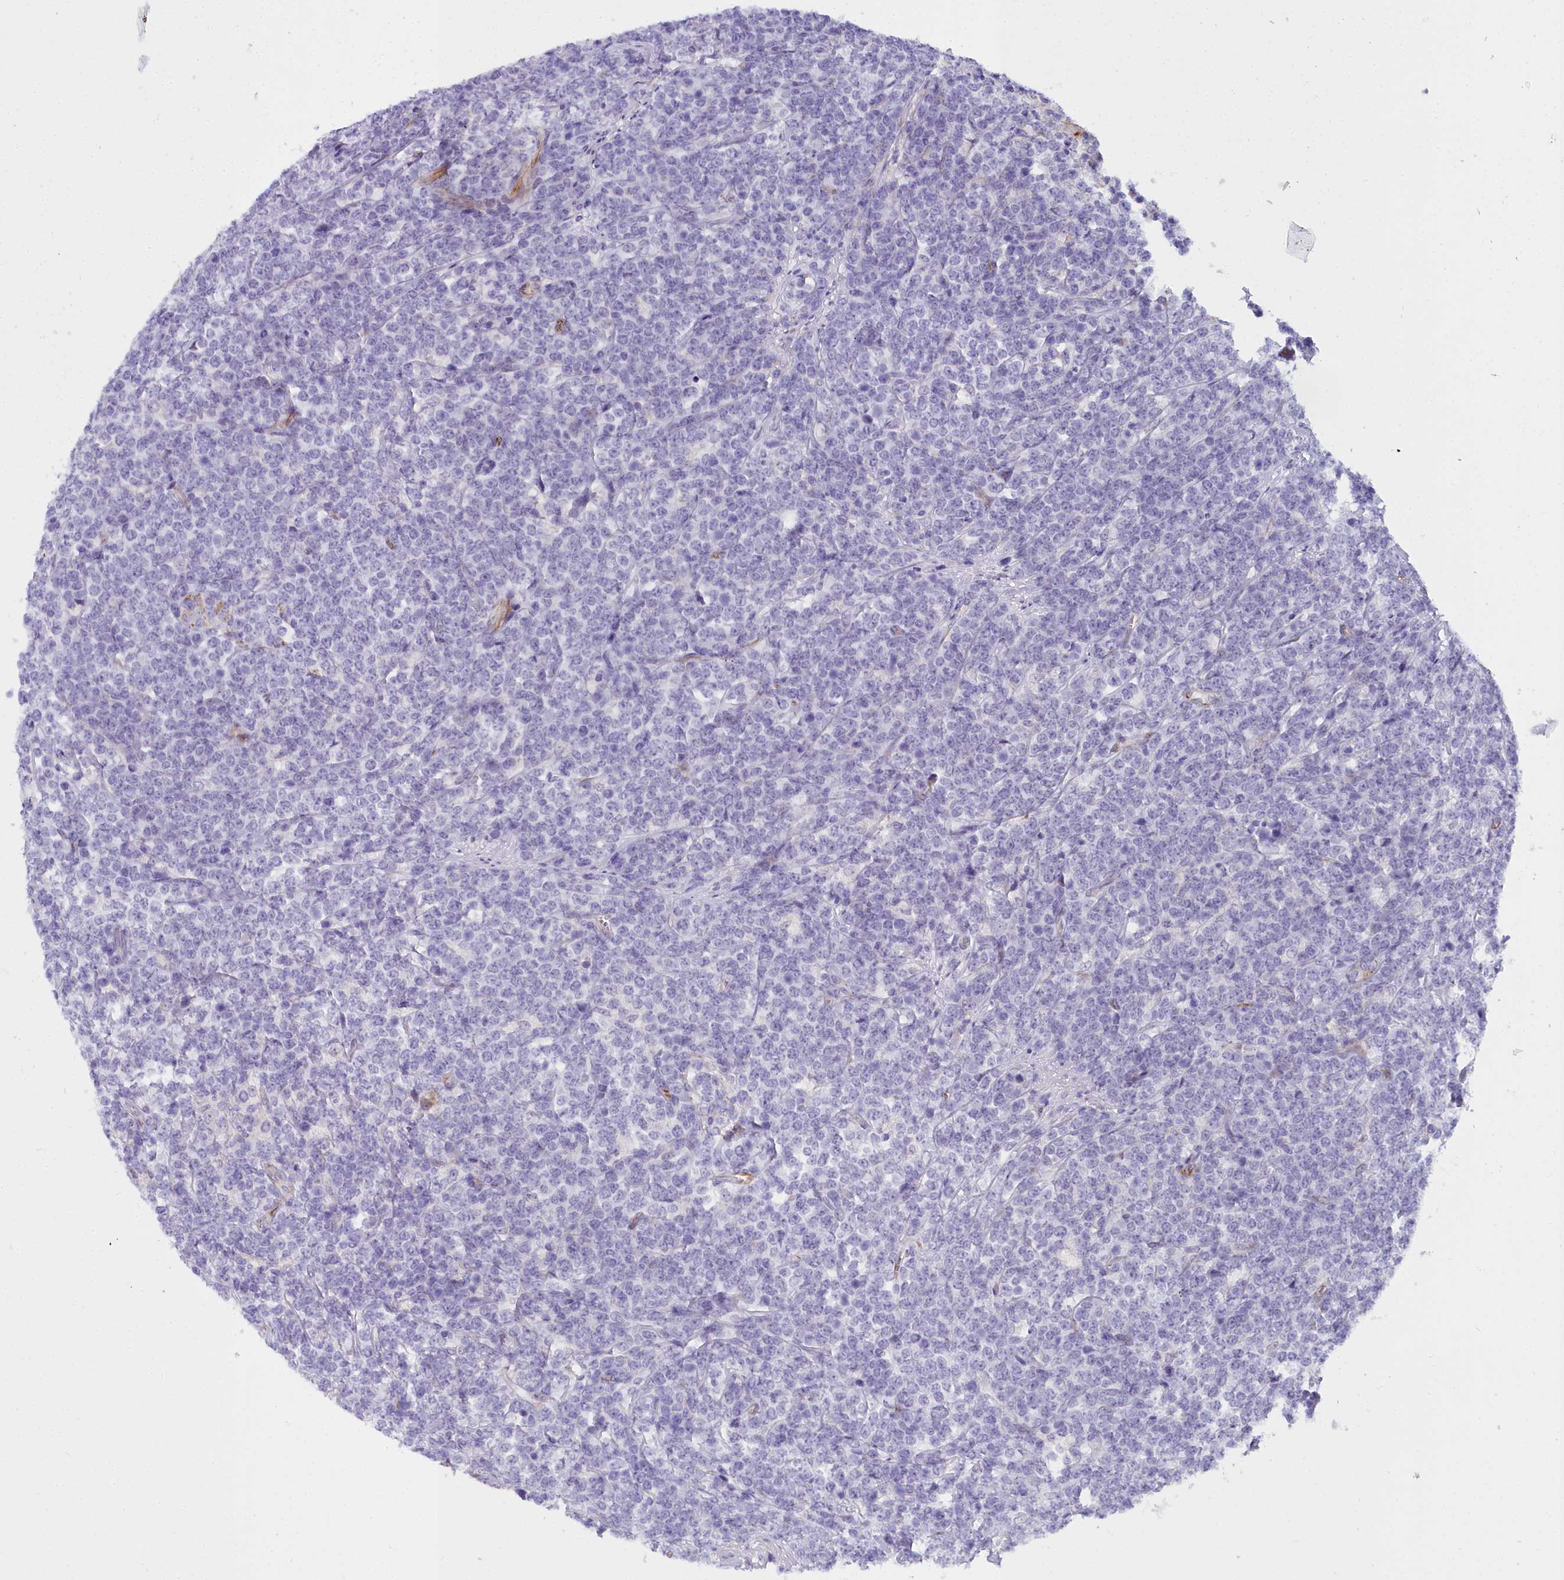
{"staining": {"intensity": "negative", "quantity": "none", "location": "none"}, "tissue": "lymphoma", "cell_type": "Tumor cells", "image_type": "cancer", "snomed": [{"axis": "morphology", "description": "Malignant lymphoma, non-Hodgkin's type, High grade"}, {"axis": "topography", "description": "Small intestine"}], "caption": "Immunohistochemical staining of high-grade malignant lymphoma, non-Hodgkin's type reveals no significant positivity in tumor cells.", "gene": "TIMM22", "patient": {"sex": "male", "age": 8}}